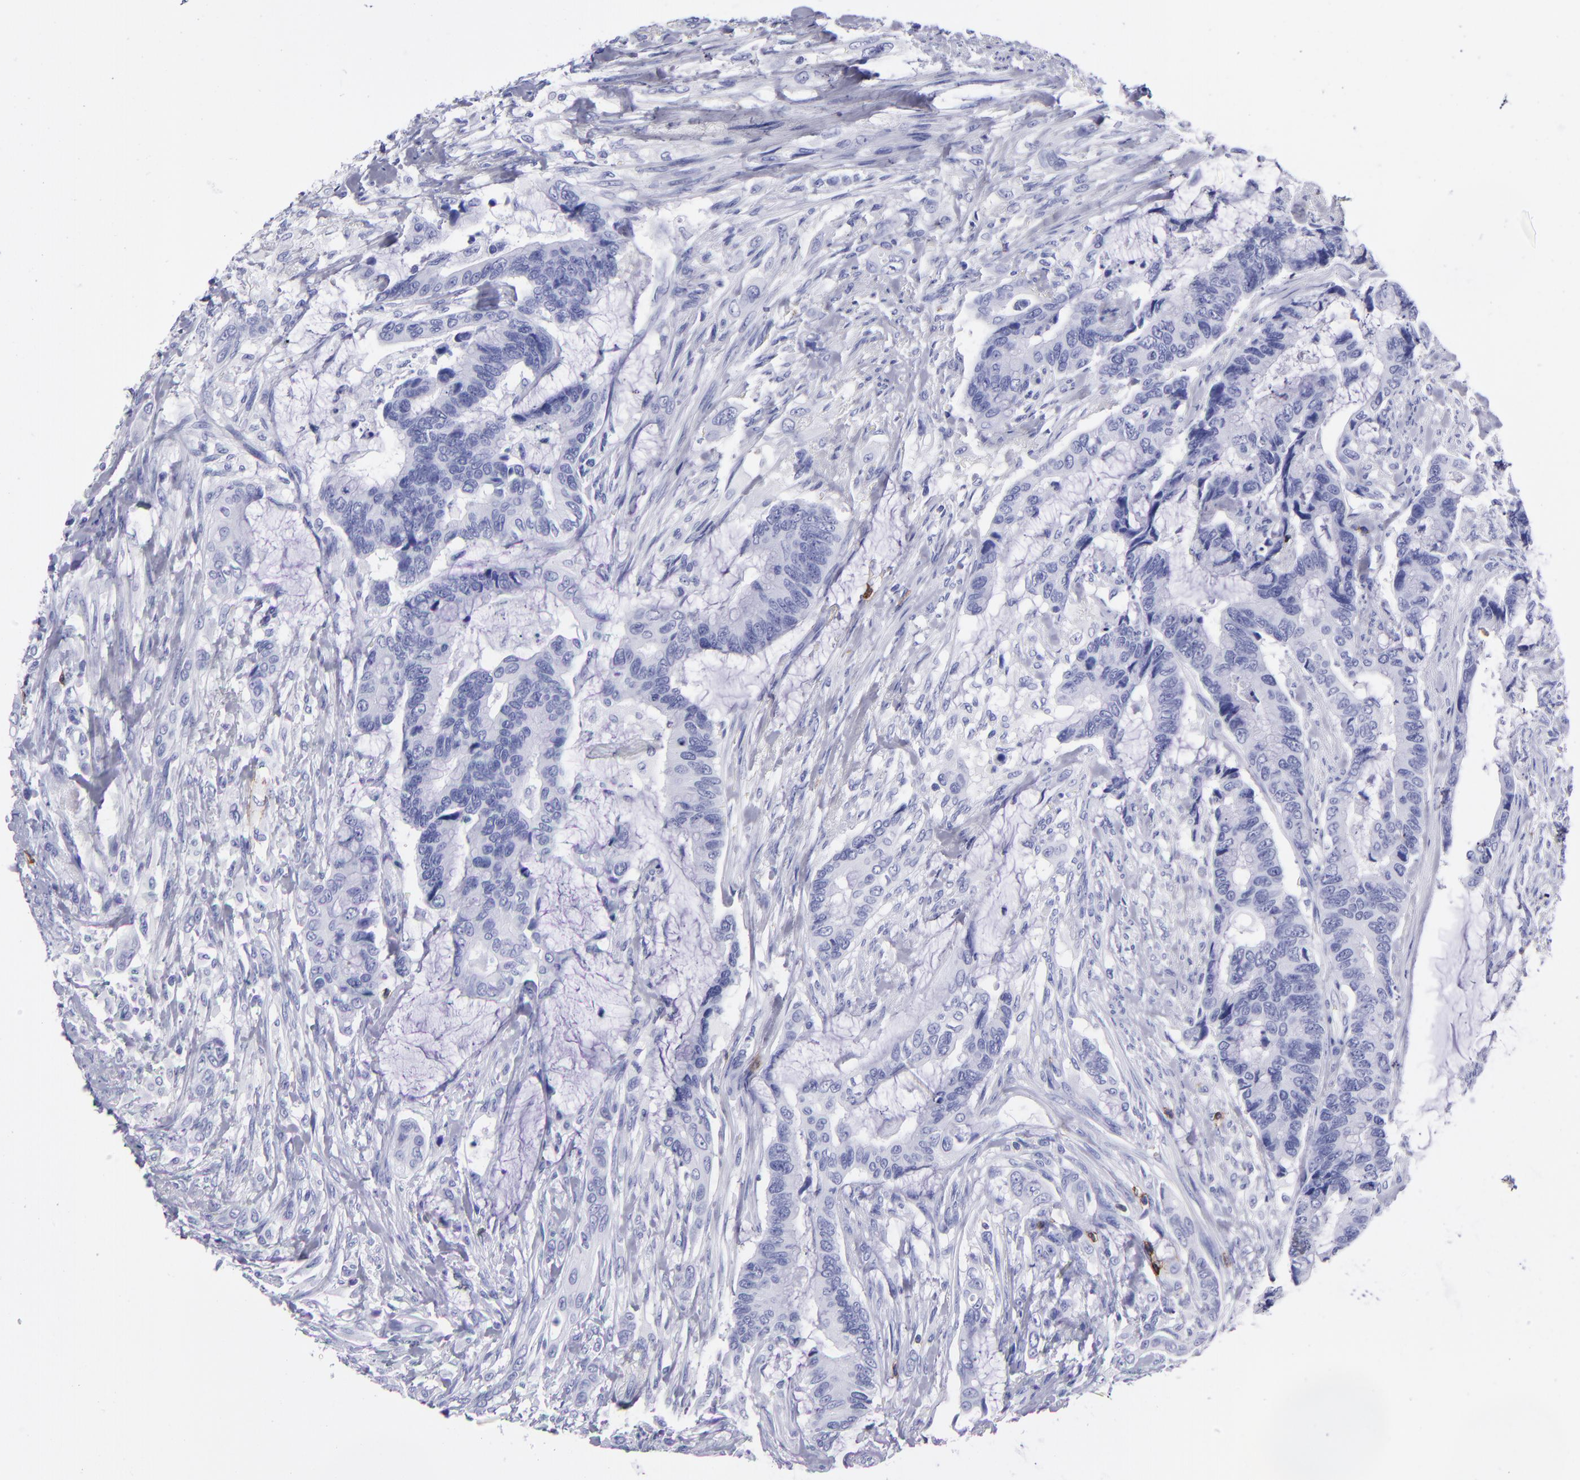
{"staining": {"intensity": "negative", "quantity": "none", "location": "none"}, "tissue": "colorectal cancer", "cell_type": "Tumor cells", "image_type": "cancer", "snomed": [{"axis": "morphology", "description": "Adenocarcinoma, NOS"}, {"axis": "topography", "description": "Rectum"}], "caption": "Tumor cells are negative for brown protein staining in colorectal cancer.", "gene": "CD6", "patient": {"sex": "female", "age": 59}}